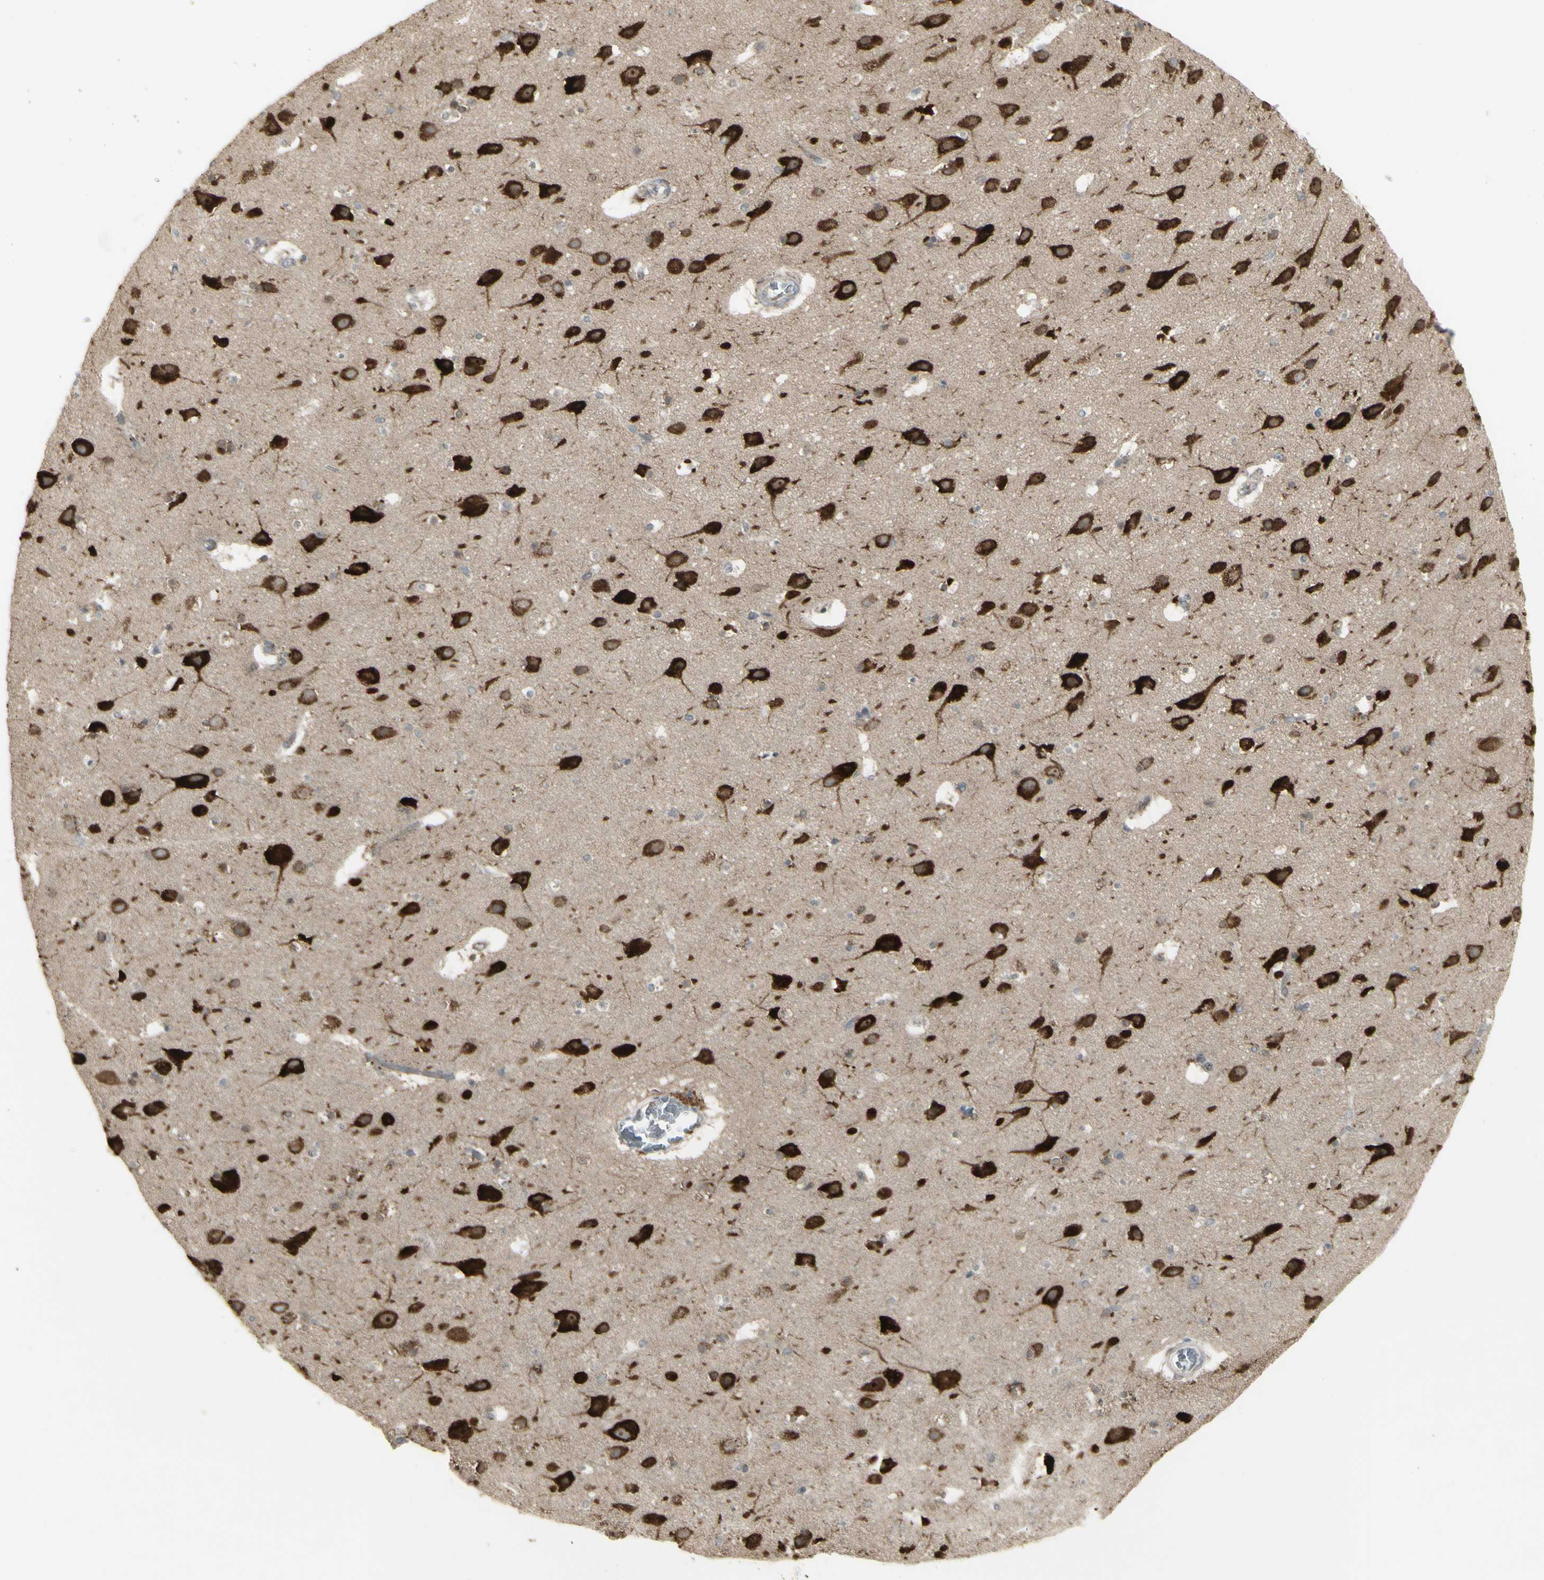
{"staining": {"intensity": "weak", "quantity": ">75%", "location": "cytoplasmic/membranous"}, "tissue": "cerebral cortex", "cell_type": "Endothelial cells", "image_type": "normal", "snomed": [{"axis": "morphology", "description": "Normal tissue, NOS"}, {"axis": "topography", "description": "Cerebral cortex"}], "caption": "Endothelial cells show low levels of weak cytoplasmic/membranous expression in about >75% of cells in normal cerebral cortex.", "gene": "FKBP3", "patient": {"sex": "male", "age": 45}}